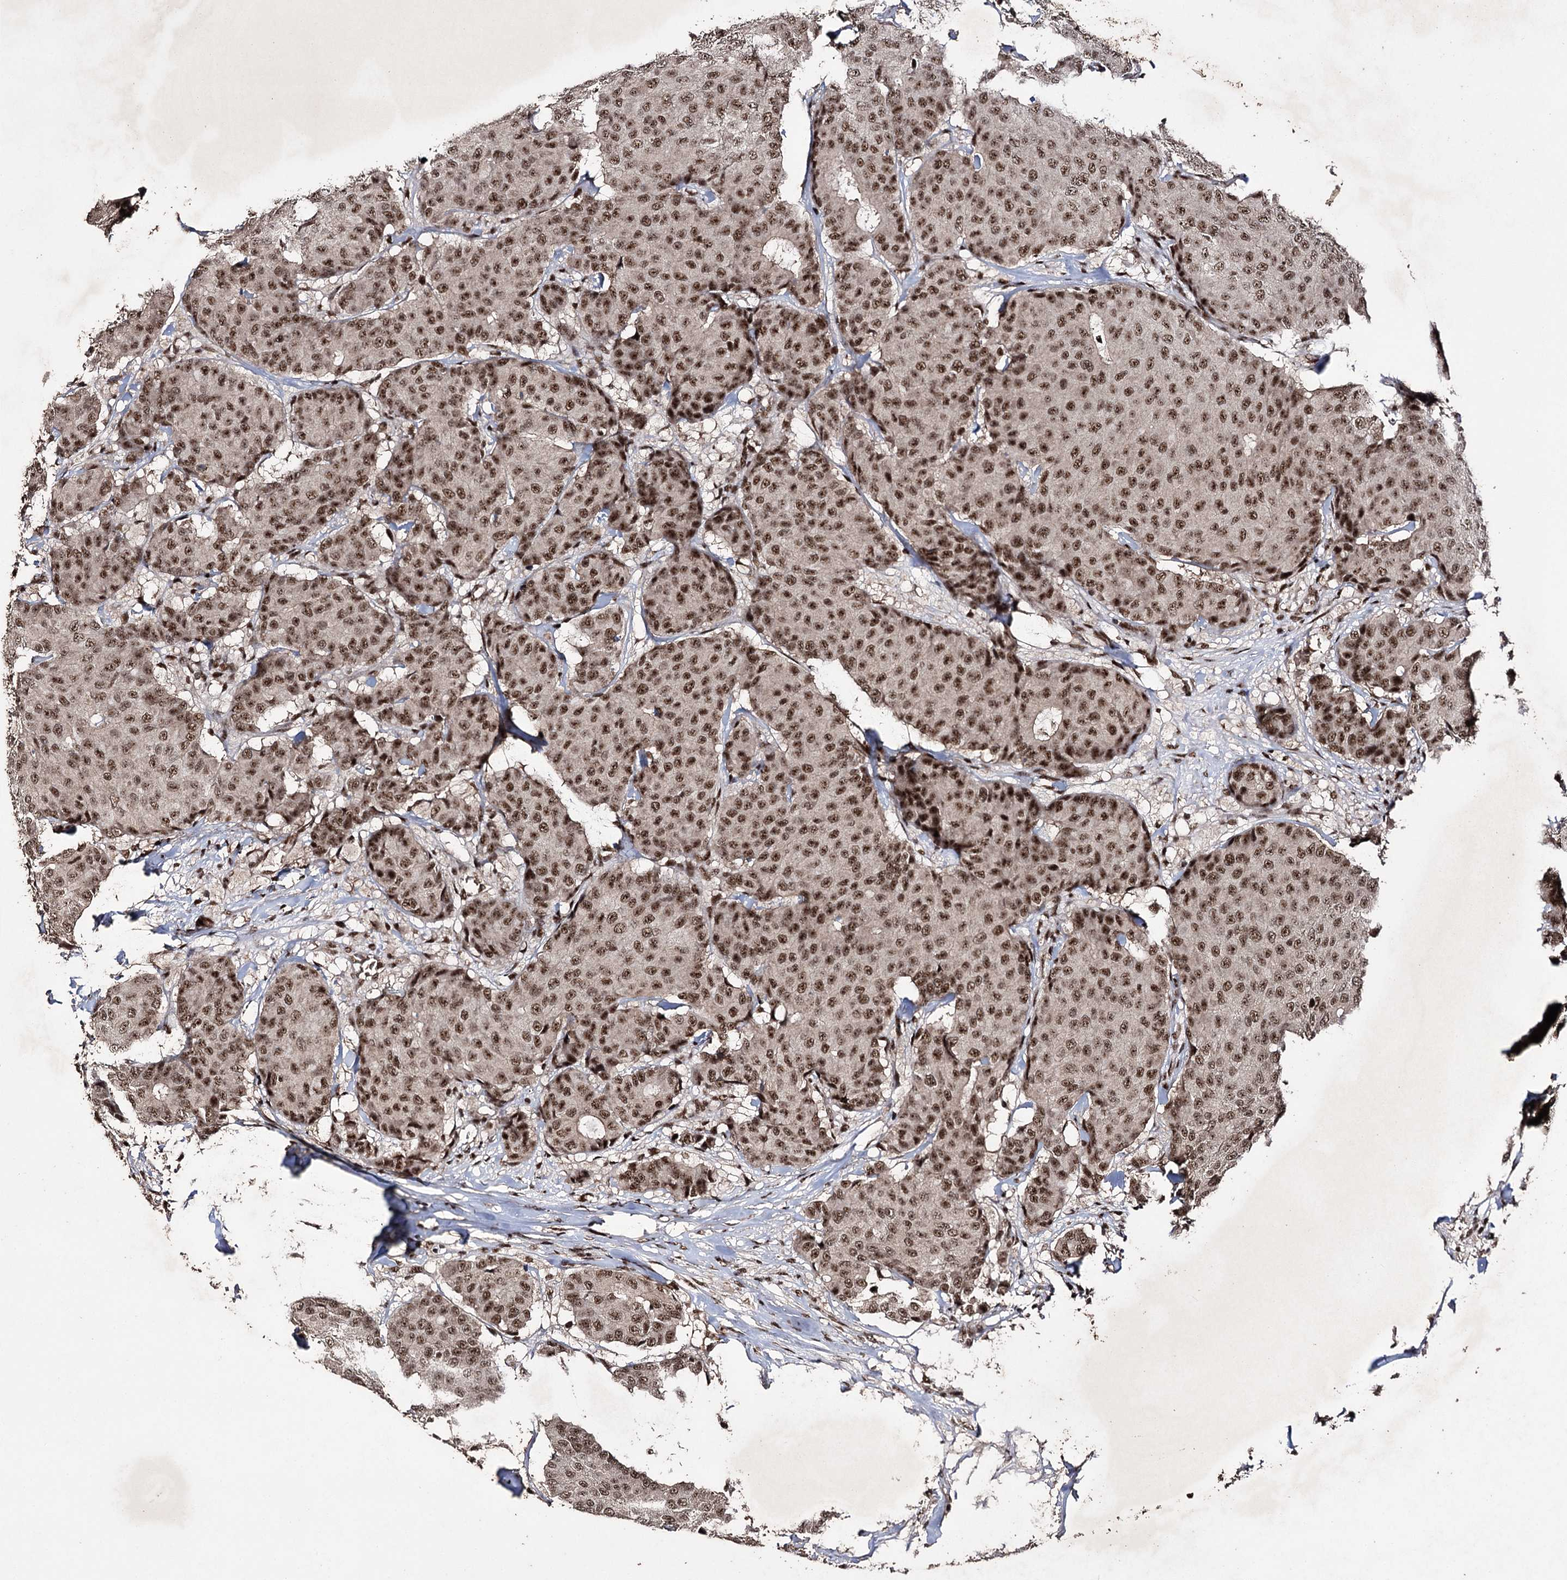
{"staining": {"intensity": "strong", "quantity": ">75%", "location": "nuclear"}, "tissue": "breast cancer", "cell_type": "Tumor cells", "image_type": "cancer", "snomed": [{"axis": "morphology", "description": "Duct carcinoma"}, {"axis": "topography", "description": "Breast"}], "caption": "Protein analysis of infiltrating ductal carcinoma (breast) tissue demonstrates strong nuclear staining in about >75% of tumor cells. (DAB IHC with brightfield microscopy, high magnification).", "gene": "PRPF40A", "patient": {"sex": "female", "age": 75}}